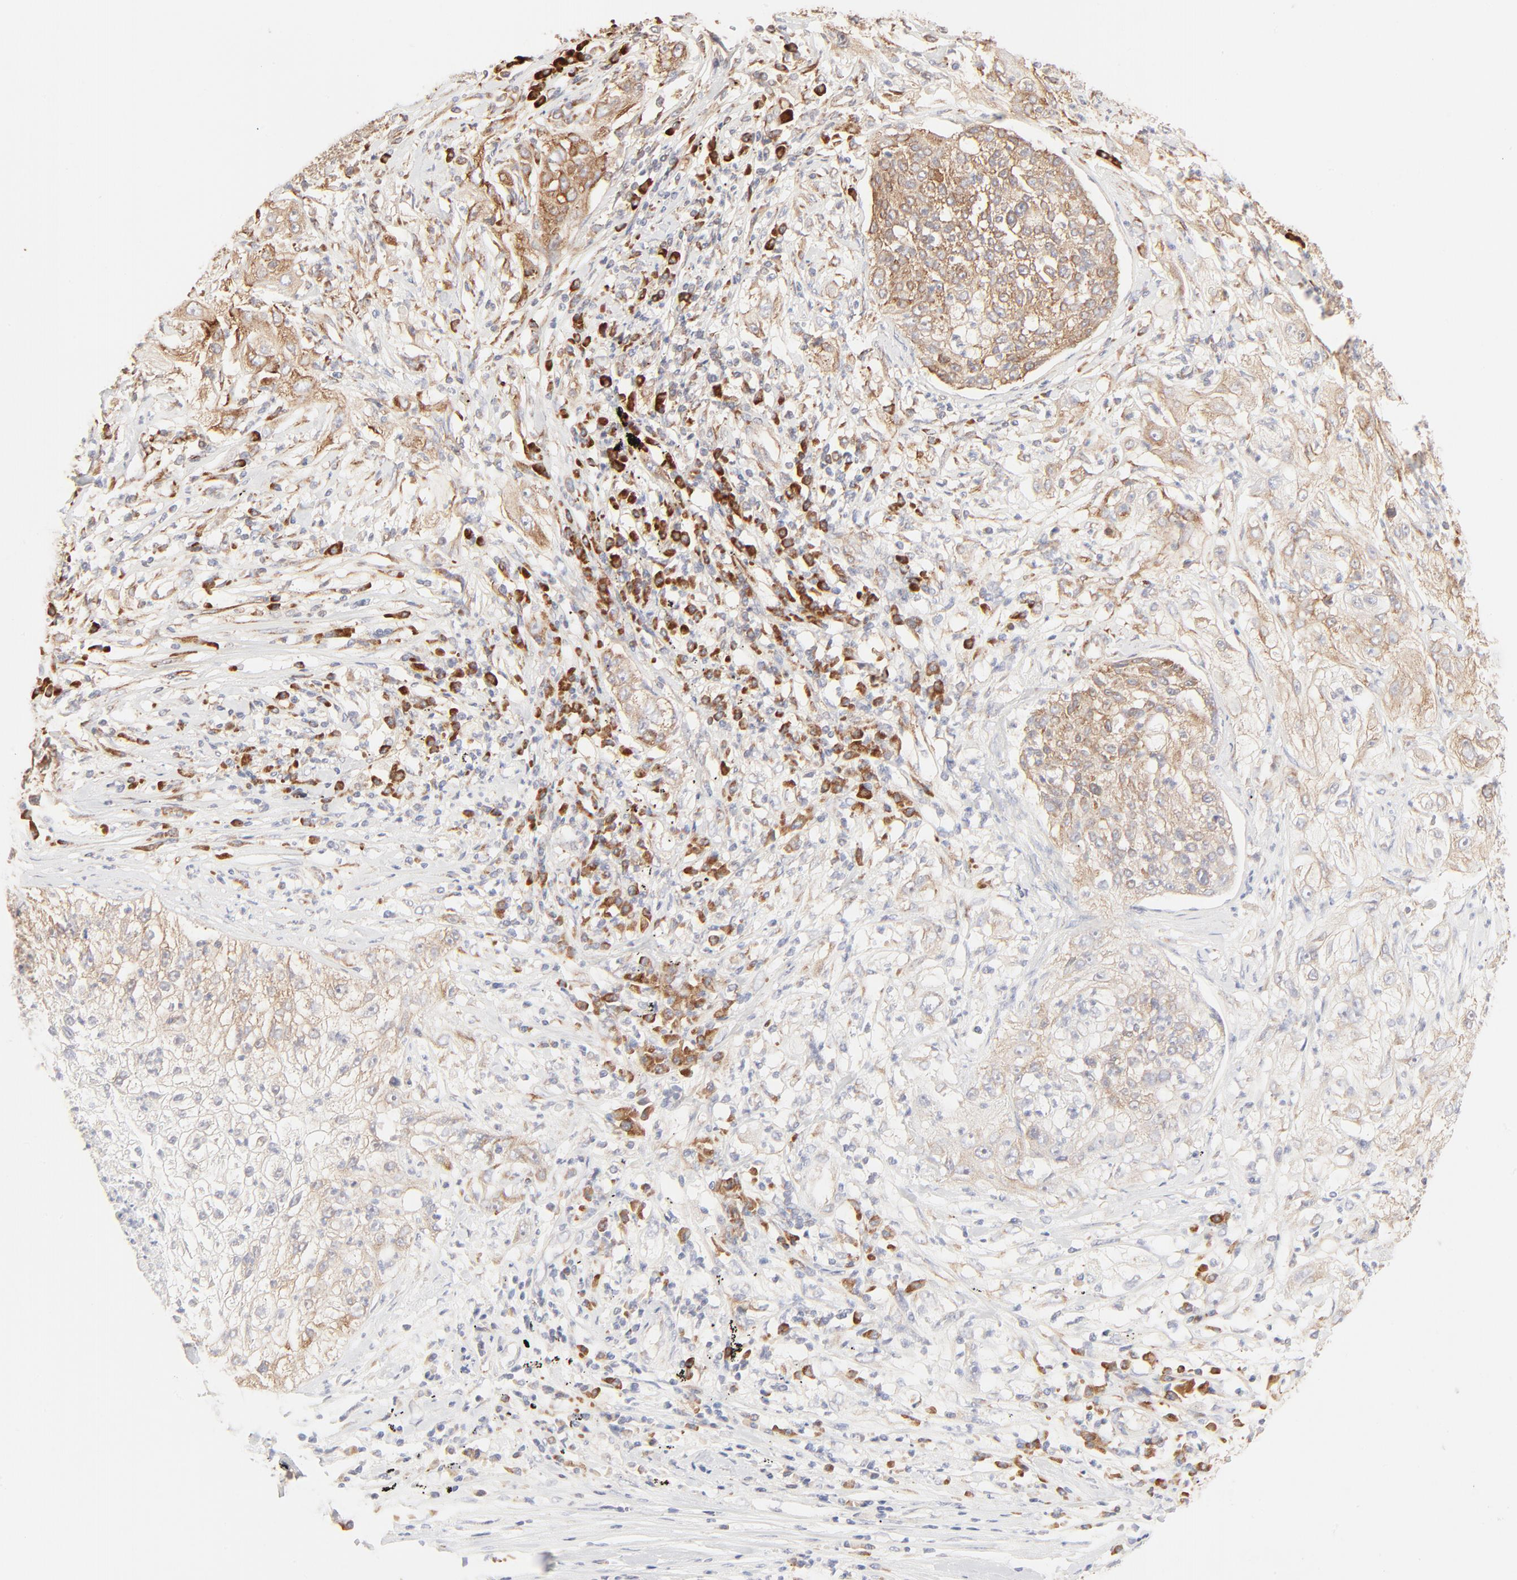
{"staining": {"intensity": "moderate", "quantity": "25%-75%", "location": "cytoplasmic/membranous"}, "tissue": "lung cancer", "cell_type": "Tumor cells", "image_type": "cancer", "snomed": [{"axis": "morphology", "description": "Inflammation, NOS"}, {"axis": "morphology", "description": "Squamous cell carcinoma, NOS"}, {"axis": "topography", "description": "Lymph node"}, {"axis": "topography", "description": "Soft tissue"}, {"axis": "topography", "description": "Lung"}], "caption": "The photomicrograph displays a brown stain indicating the presence of a protein in the cytoplasmic/membranous of tumor cells in lung squamous cell carcinoma. Immunohistochemistry stains the protein of interest in brown and the nuclei are stained blue.", "gene": "RPS20", "patient": {"sex": "male", "age": 66}}